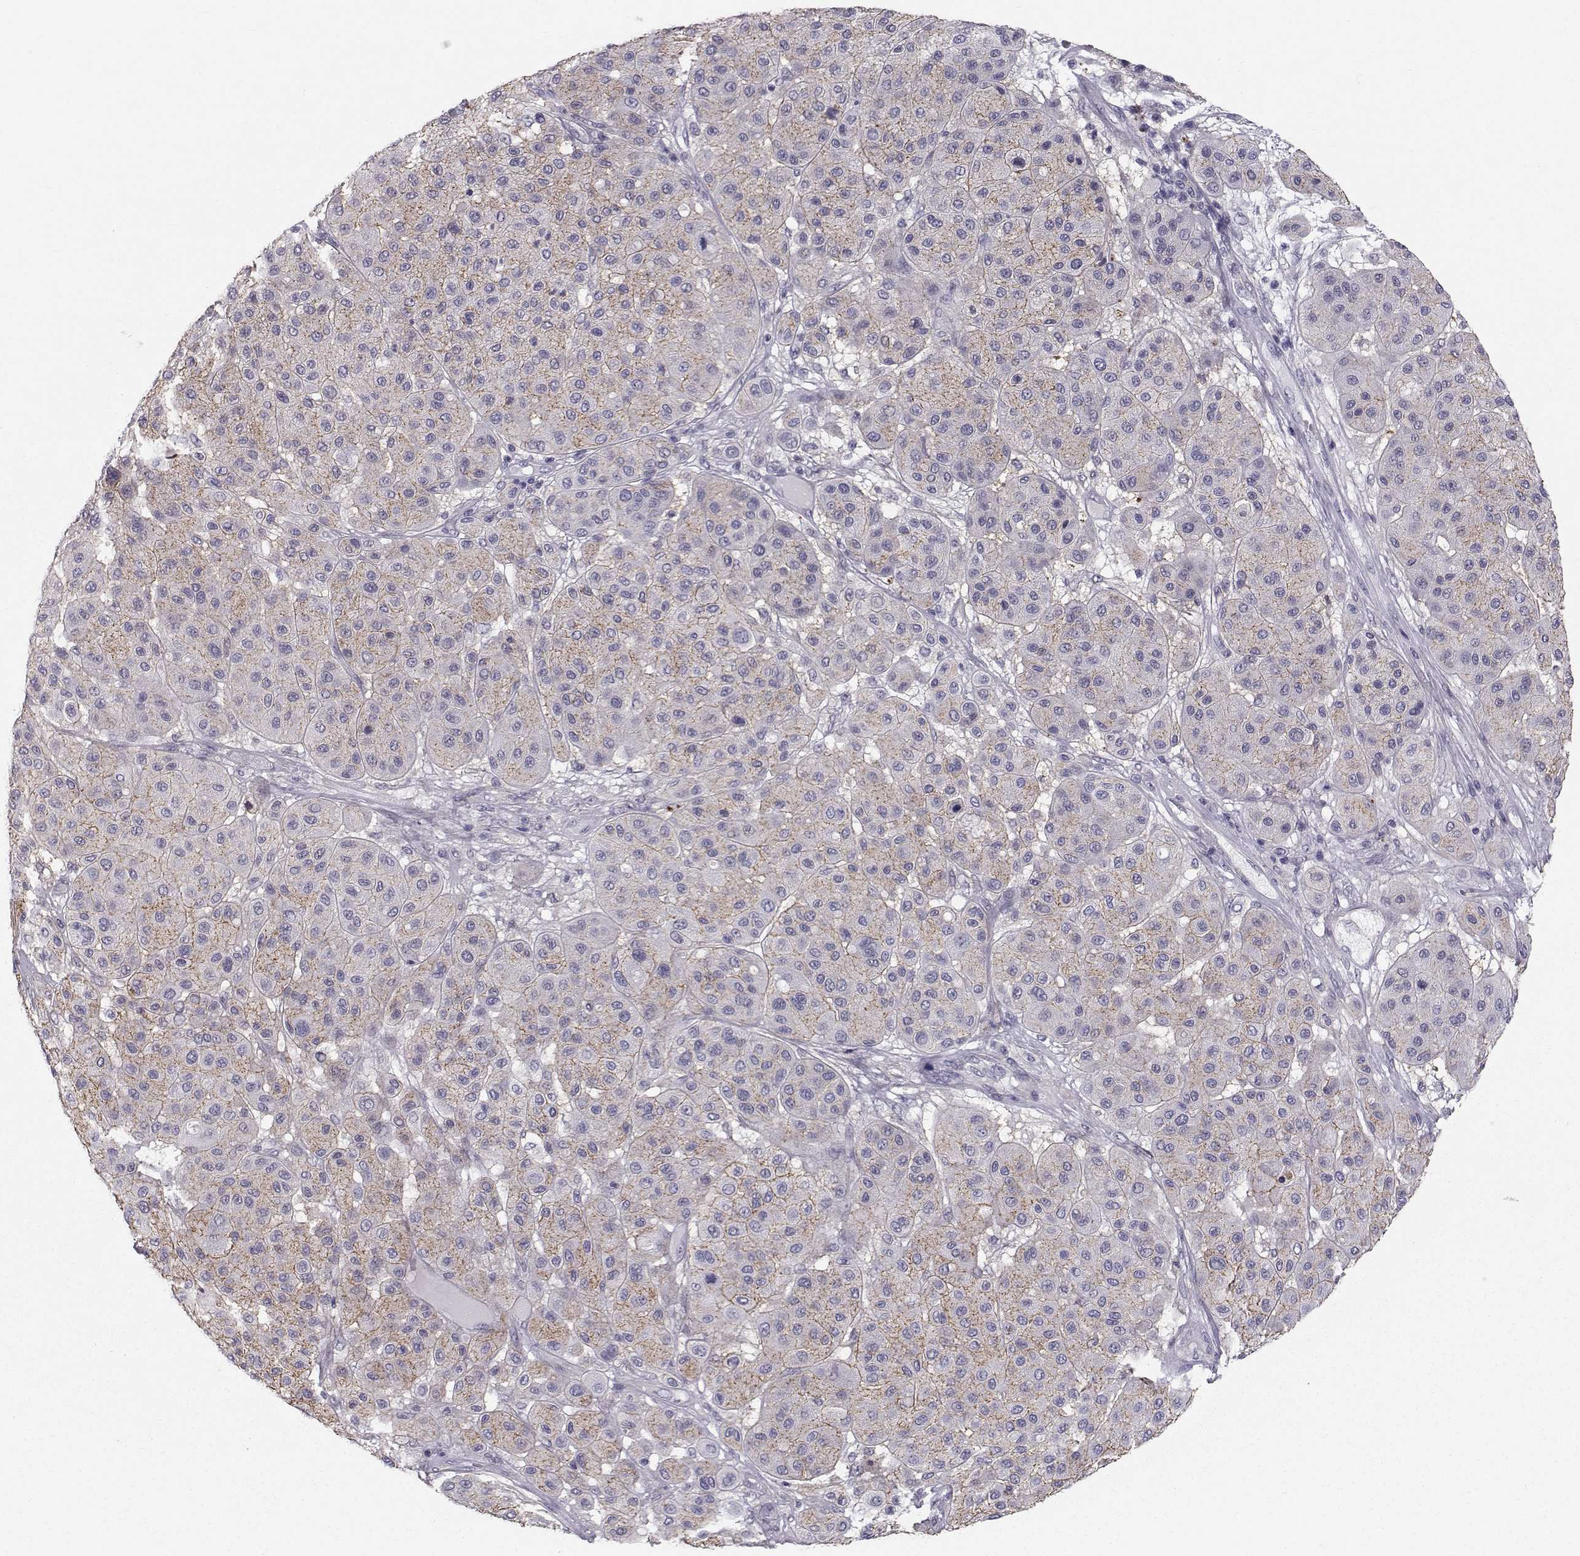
{"staining": {"intensity": "negative", "quantity": "none", "location": "none"}, "tissue": "melanoma", "cell_type": "Tumor cells", "image_type": "cancer", "snomed": [{"axis": "morphology", "description": "Malignant melanoma, Metastatic site"}, {"axis": "topography", "description": "Smooth muscle"}], "caption": "Protein analysis of malignant melanoma (metastatic site) reveals no significant staining in tumor cells. Nuclei are stained in blue.", "gene": "SPDYE4", "patient": {"sex": "male", "age": 41}}